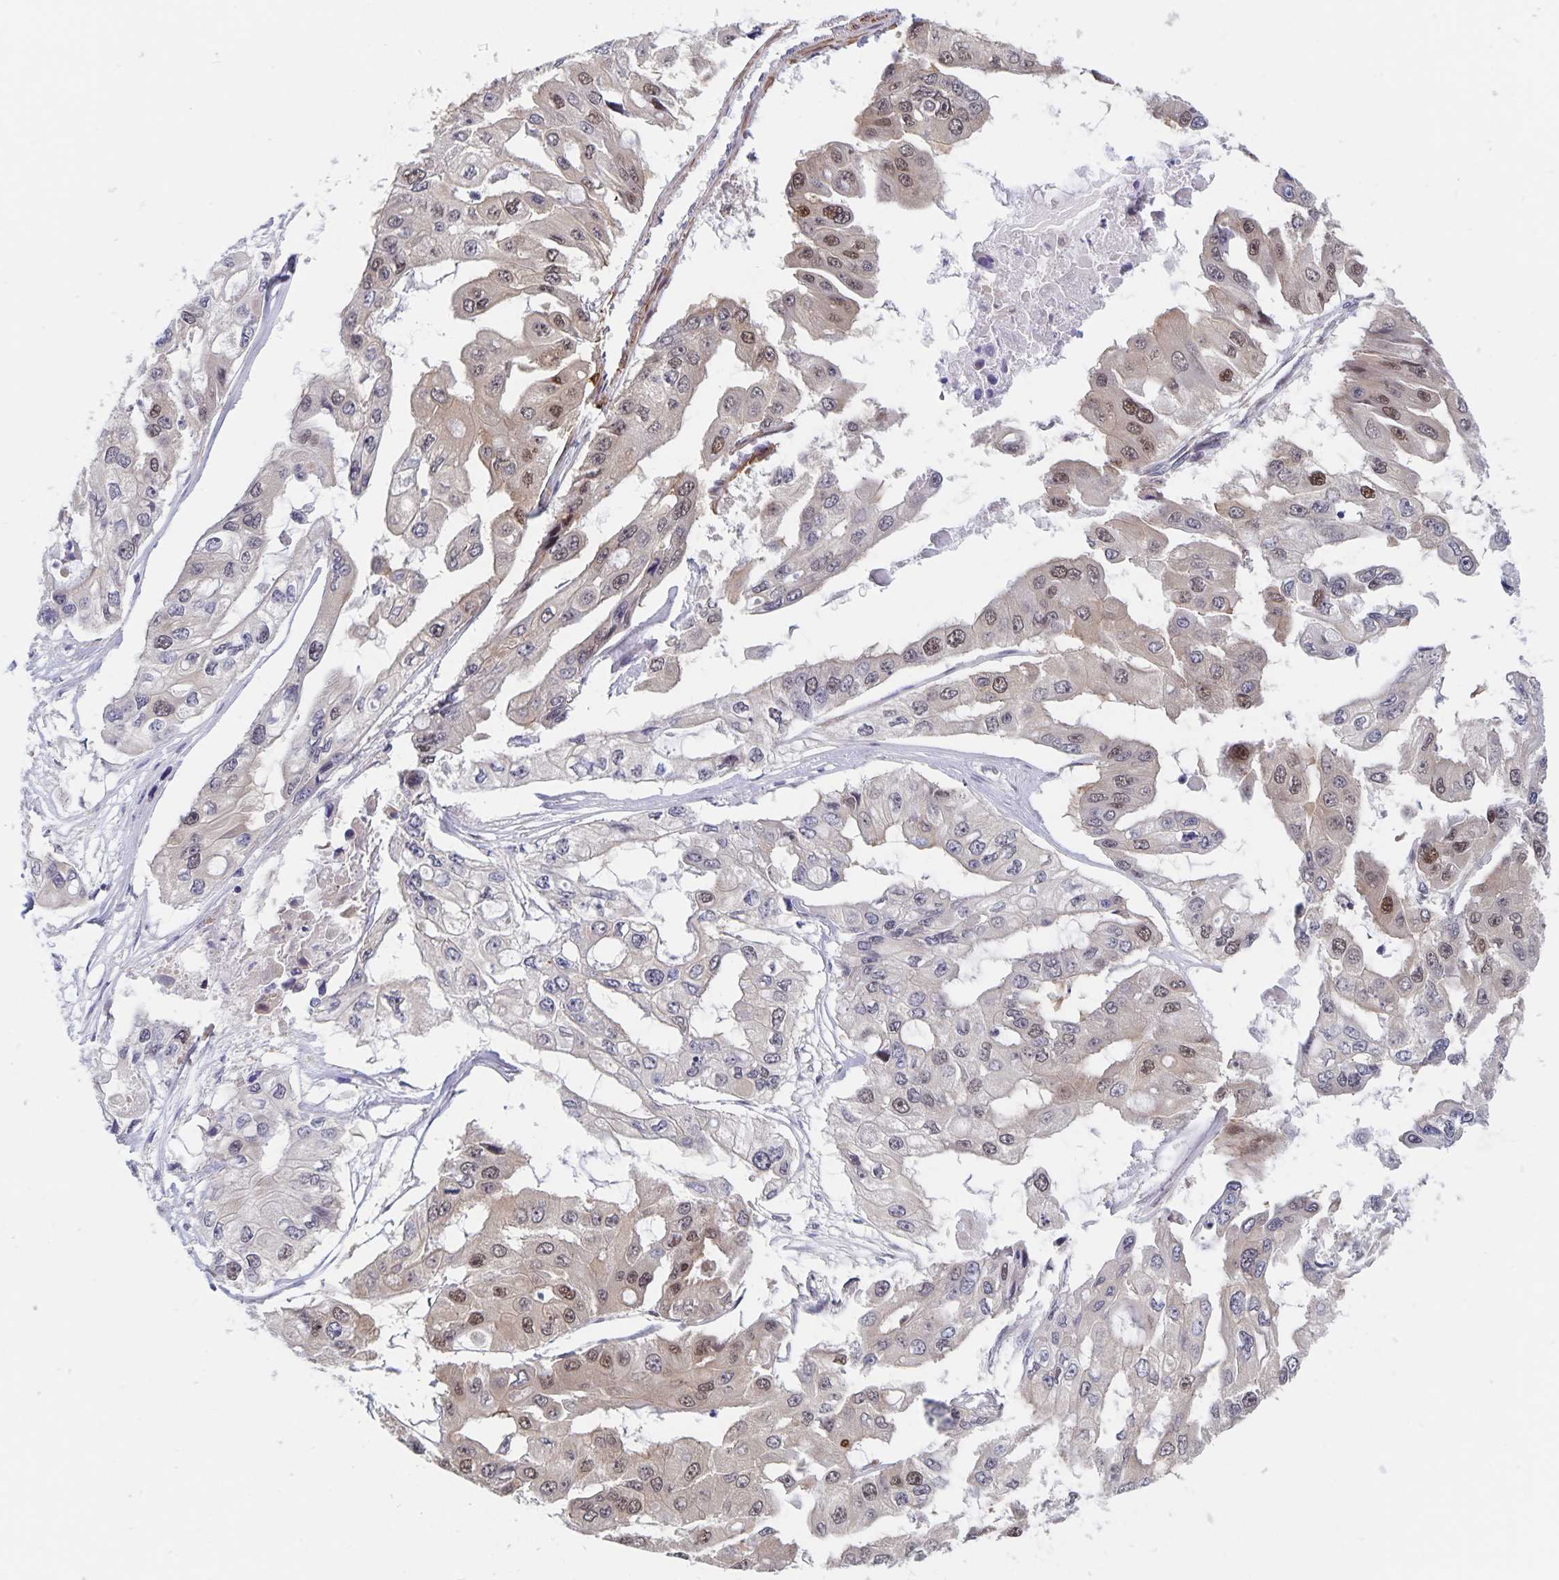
{"staining": {"intensity": "moderate", "quantity": "25%-75%", "location": "nuclear"}, "tissue": "ovarian cancer", "cell_type": "Tumor cells", "image_type": "cancer", "snomed": [{"axis": "morphology", "description": "Cystadenocarcinoma, serous, NOS"}, {"axis": "topography", "description": "Ovary"}], "caption": "High-power microscopy captured an IHC image of serous cystadenocarcinoma (ovarian), revealing moderate nuclear expression in approximately 25%-75% of tumor cells. The protein of interest is stained brown, and the nuclei are stained in blue (DAB IHC with brightfield microscopy, high magnification).", "gene": "BAG6", "patient": {"sex": "female", "age": 56}}